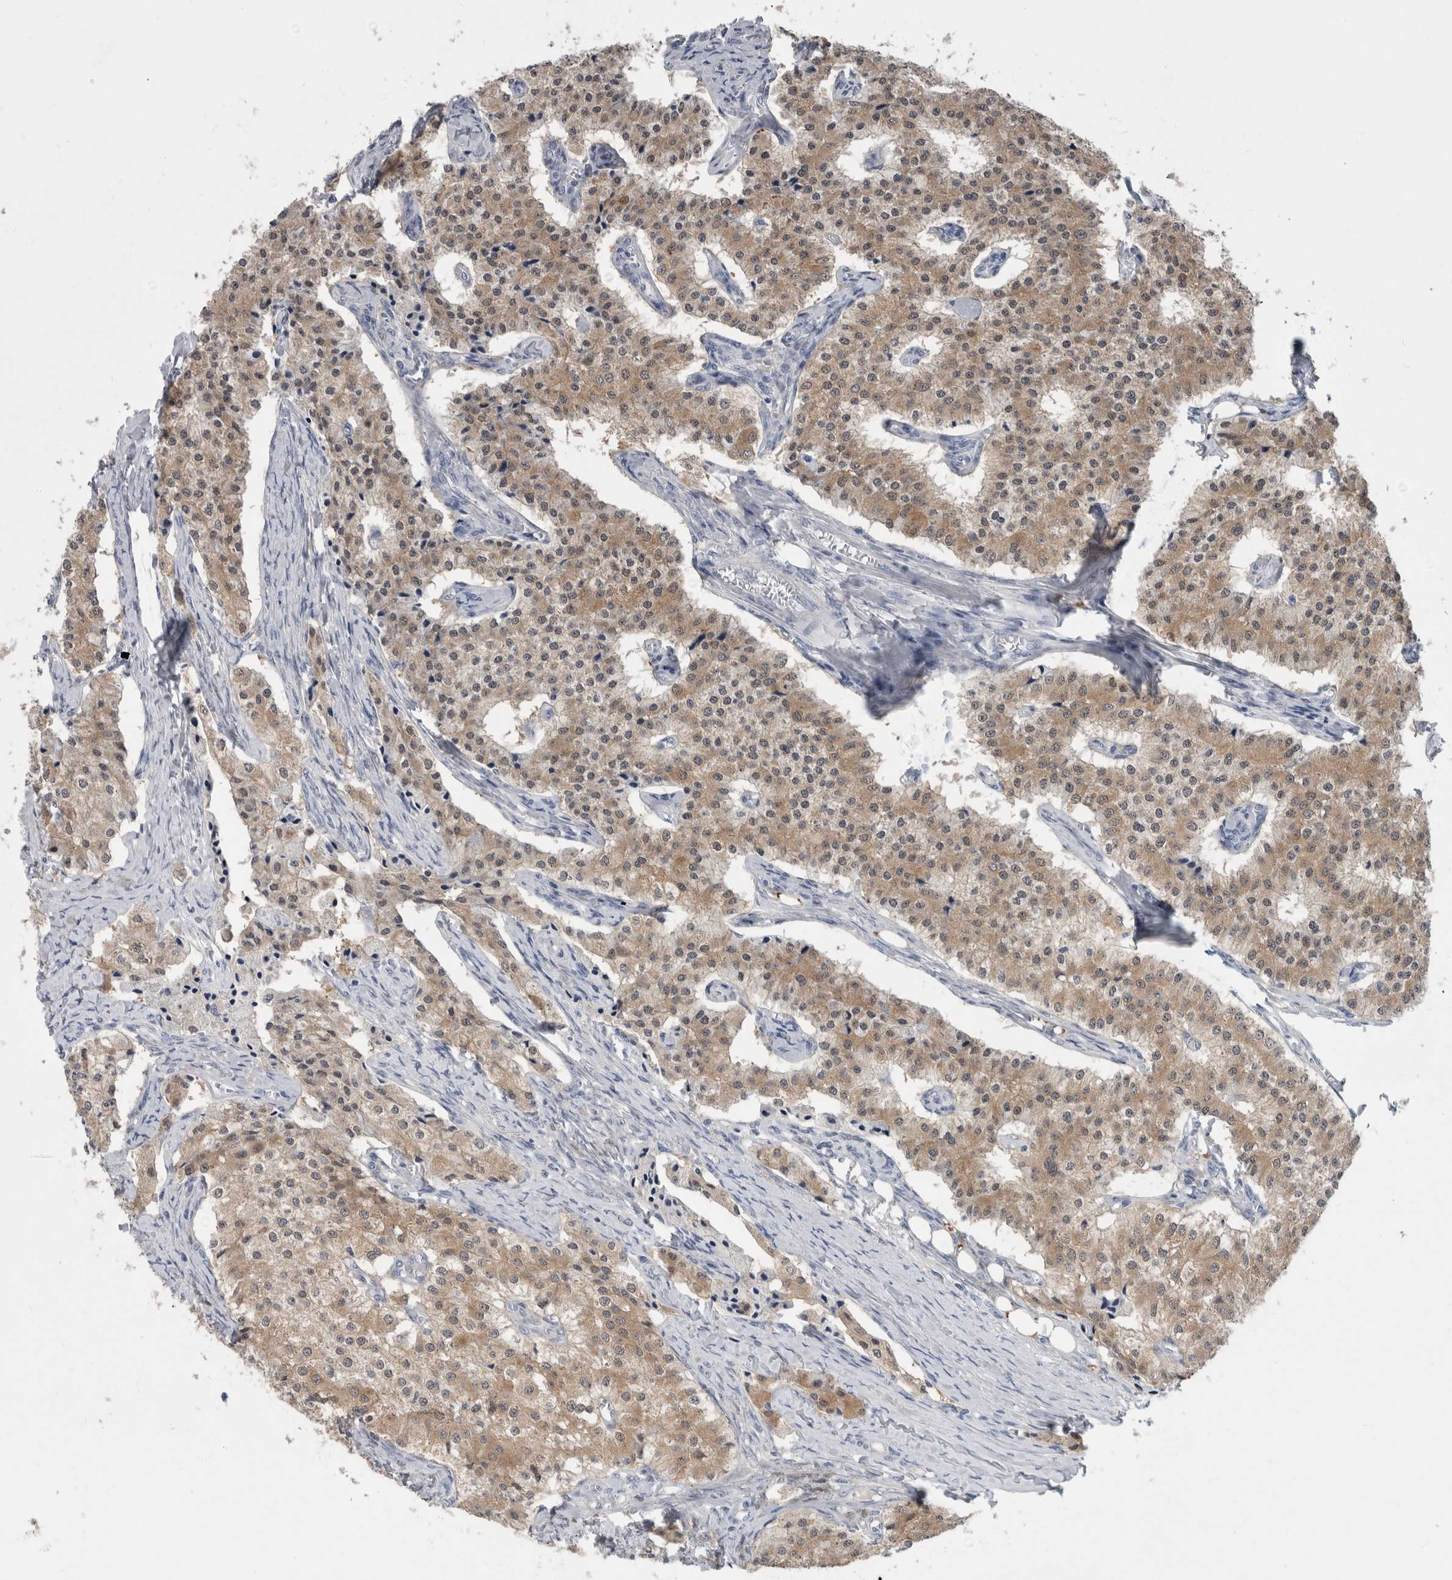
{"staining": {"intensity": "weak", "quantity": ">75%", "location": "cytoplasmic/membranous"}, "tissue": "carcinoid", "cell_type": "Tumor cells", "image_type": "cancer", "snomed": [{"axis": "morphology", "description": "Carcinoid, malignant, NOS"}, {"axis": "topography", "description": "Colon"}], "caption": "A brown stain highlights weak cytoplasmic/membranous expression of a protein in carcinoid (malignant) tumor cells. (brown staining indicates protein expression, while blue staining denotes nuclei).", "gene": "FAM83H", "patient": {"sex": "female", "age": 52}}